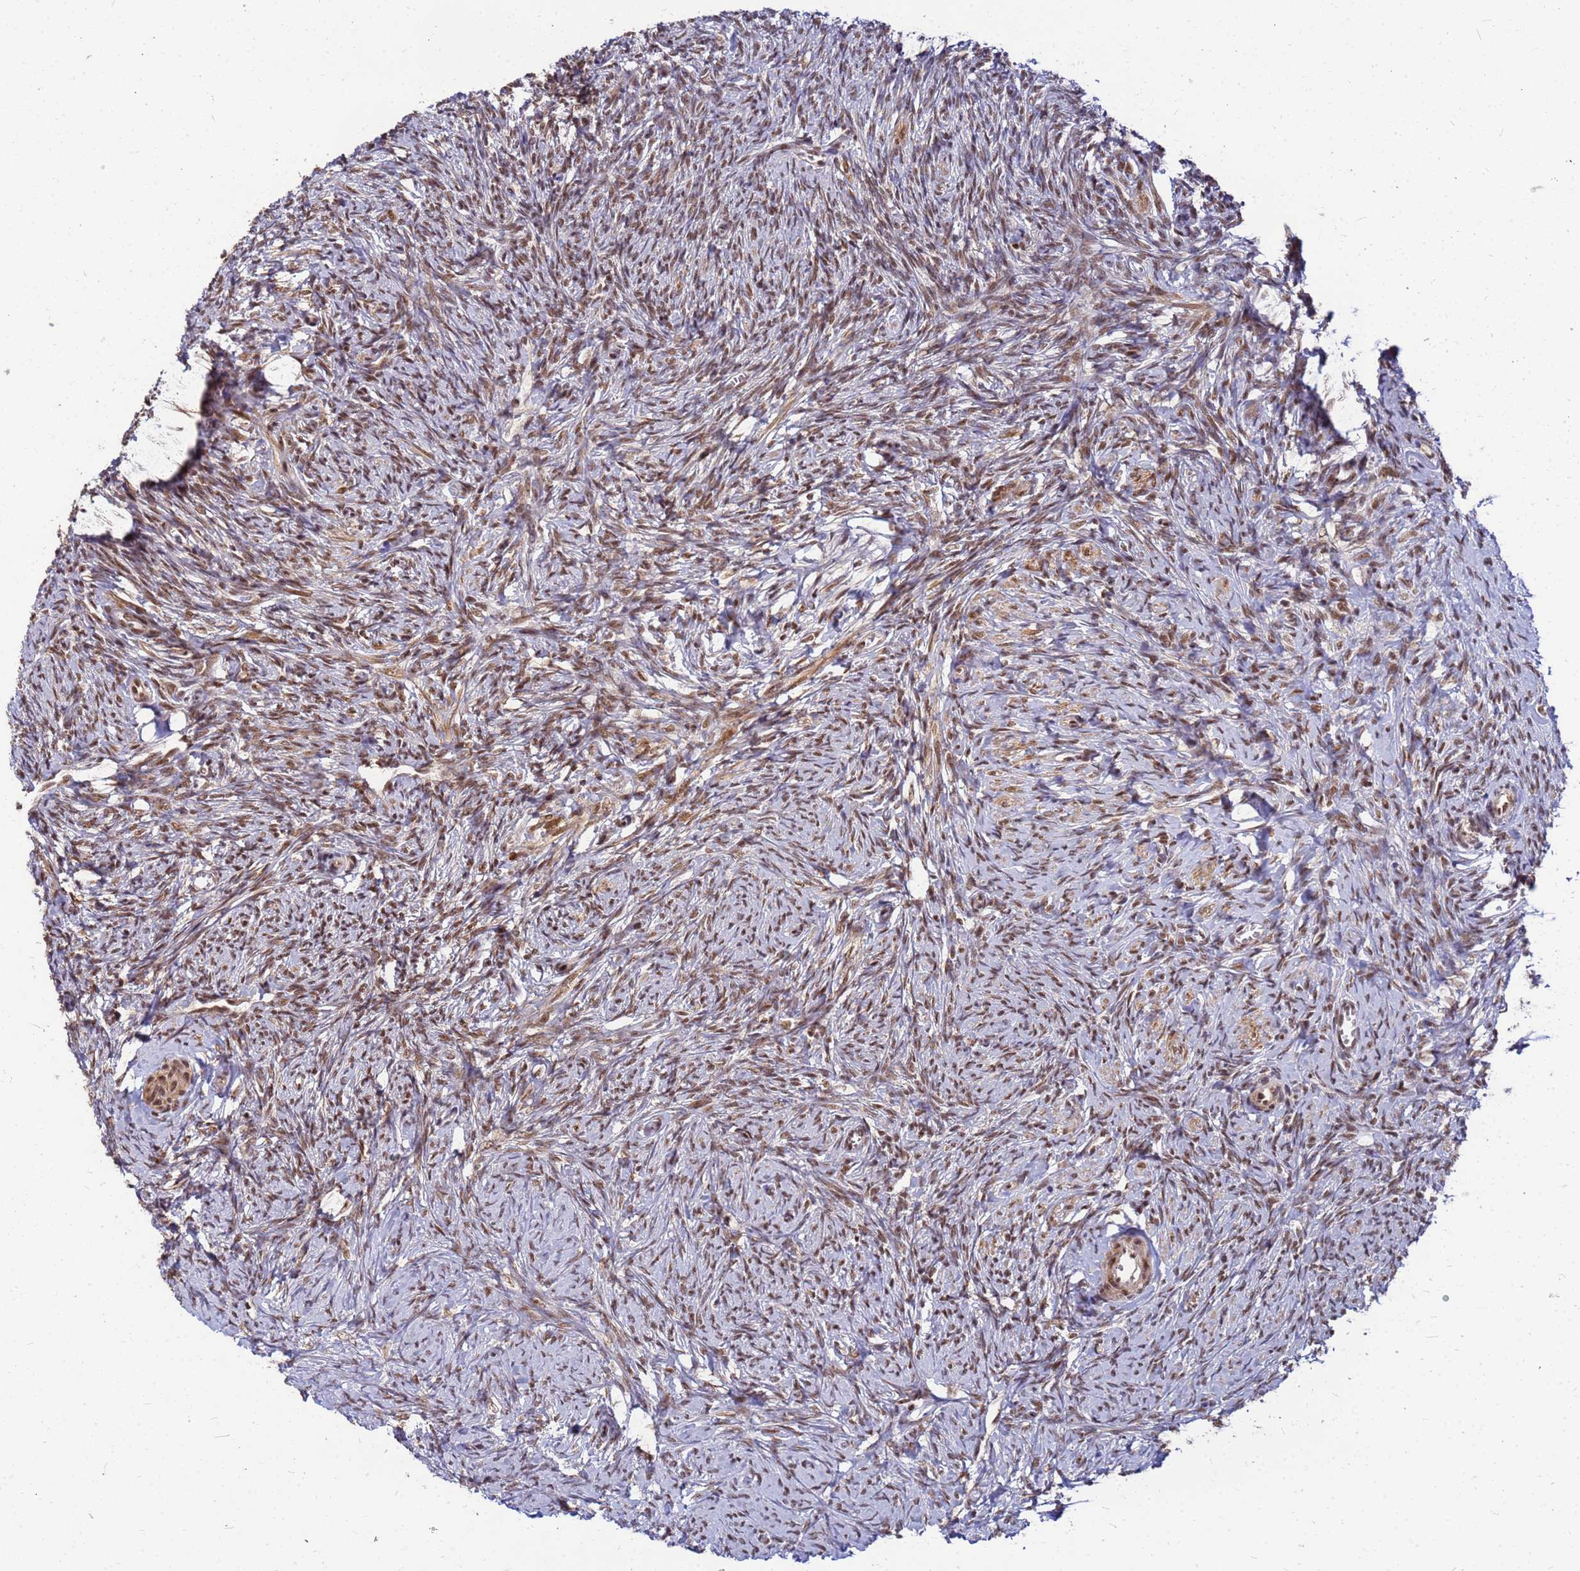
{"staining": {"intensity": "moderate", "quantity": ">75%", "location": "cytoplasmic/membranous,nuclear"}, "tissue": "ovary", "cell_type": "Follicle cells", "image_type": "normal", "snomed": [{"axis": "morphology", "description": "Normal tissue, NOS"}, {"axis": "topography", "description": "Ovary"}], "caption": "Normal ovary was stained to show a protein in brown. There is medium levels of moderate cytoplasmic/membranous,nuclear staining in approximately >75% of follicle cells.", "gene": "NCBP2", "patient": {"sex": "female", "age": 44}}